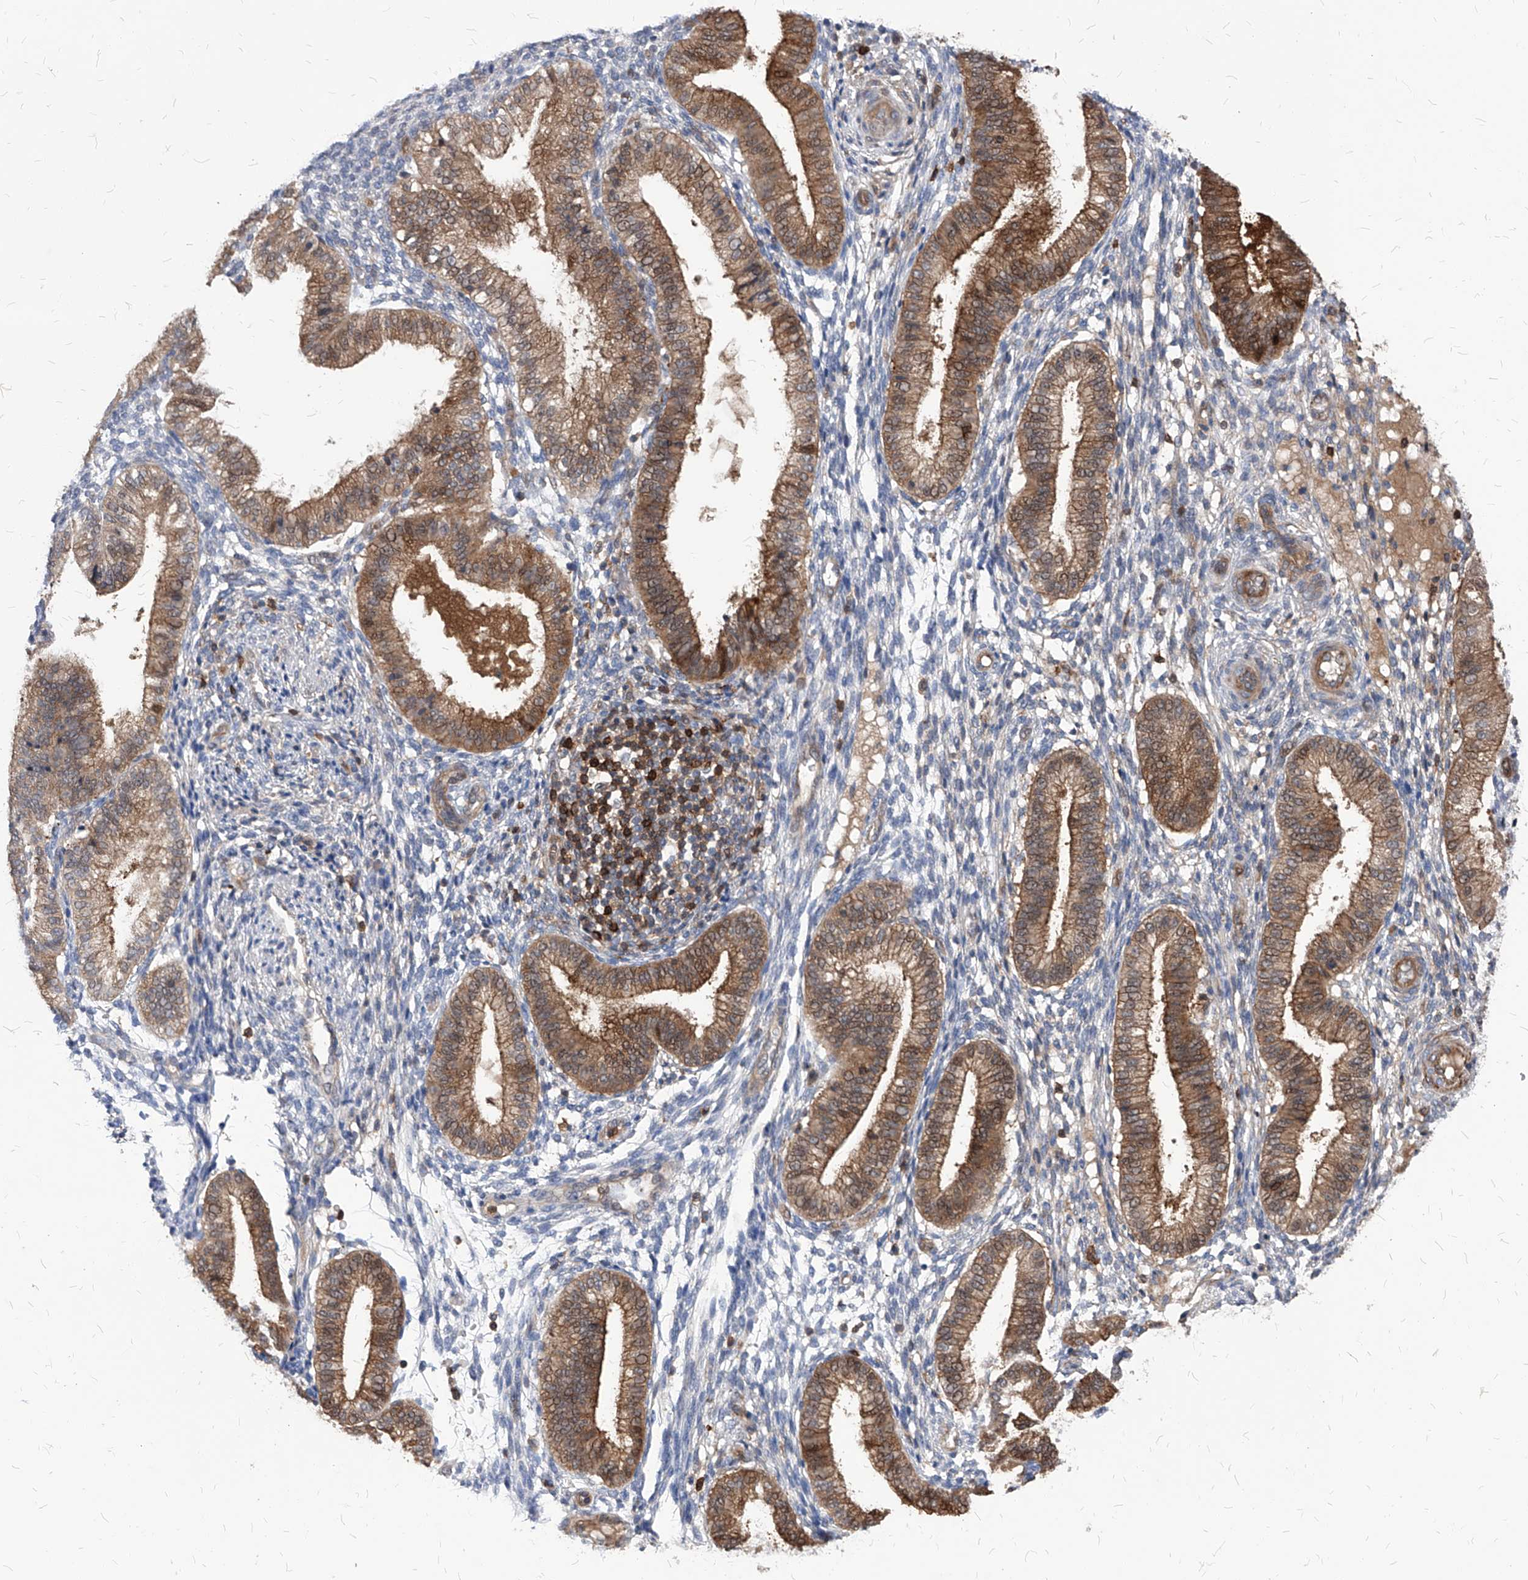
{"staining": {"intensity": "negative", "quantity": "none", "location": "none"}, "tissue": "endometrium", "cell_type": "Cells in endometrial stroma", "image_type": "normal", "snomed": [{"axis": "morphology", "description": "Normal tissue, NOS"}, {"axis": "topography", "description": "Endometrium"}], "caption": "Immunohistochemical staining of unremarkable human endometrium reveals no significant expression in cells in endometrial stroma. (IHC, brightfield microscopy, high magnification).", "gene": "ABRACL", "patient": {"sex": "female", "age": 39}}